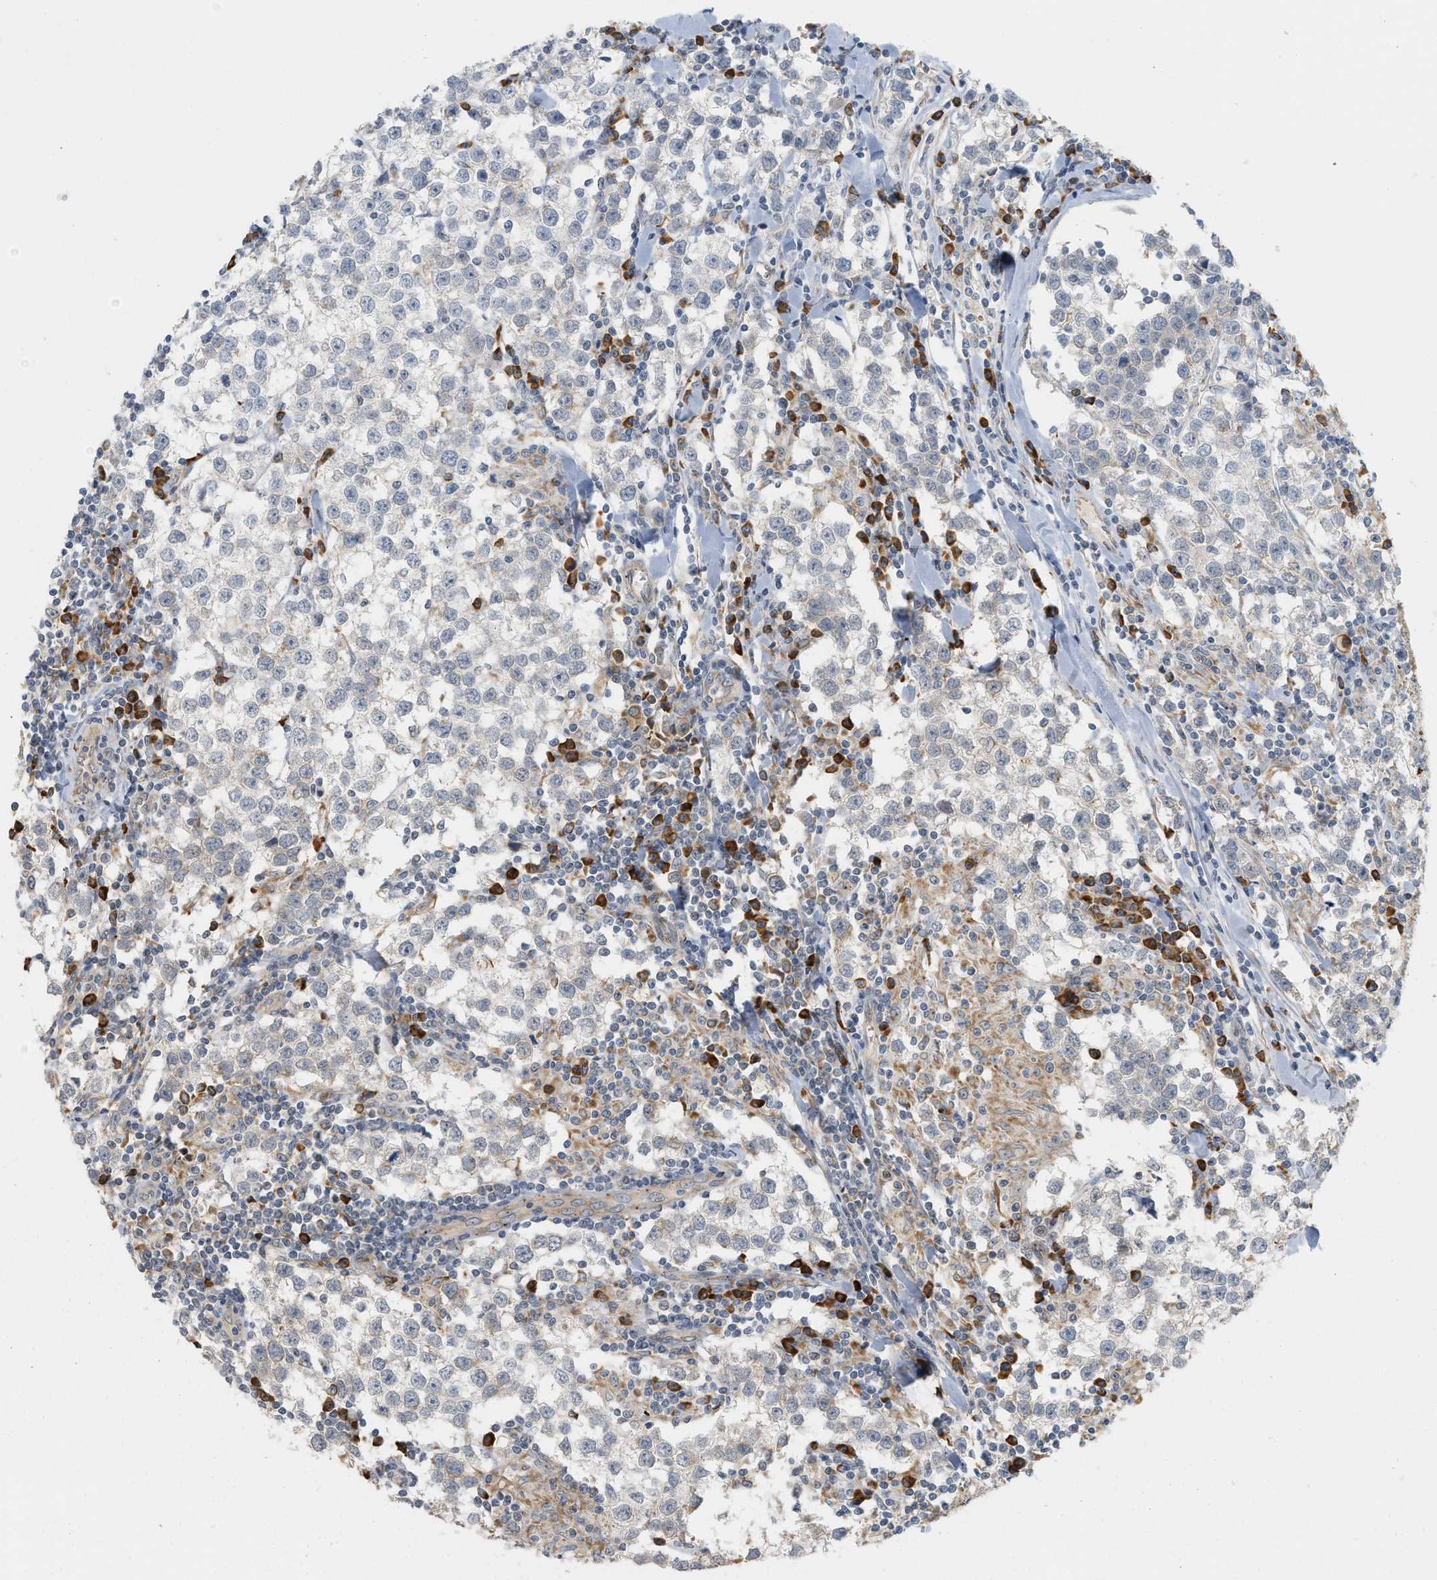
{"staining": {"intensity": "negative", "quantity": "none", "location": "none"}, "tissue": "testis cancer", "cell_type": "Tumor cells", "image_type": "cancer", "snomed": [{"axis": "morphology", "description": "Seminoma, NOS"}, {"axis": "morphology", "description": "Carcinoma, Embryonal, NOS"}, {"axis": "topography", "description": "Testis"}], "caption": "Tumor cells show no significant protein staining in testis cancer (seminoma). (Stains: DAB (3,3'-diaminobenzidine) IHC with hematoxylin counter stain, Microscopy: brightfield microscopy at high magnification).", "gene": "SVOP", "patient": {"sex": "male", "age": 36}}